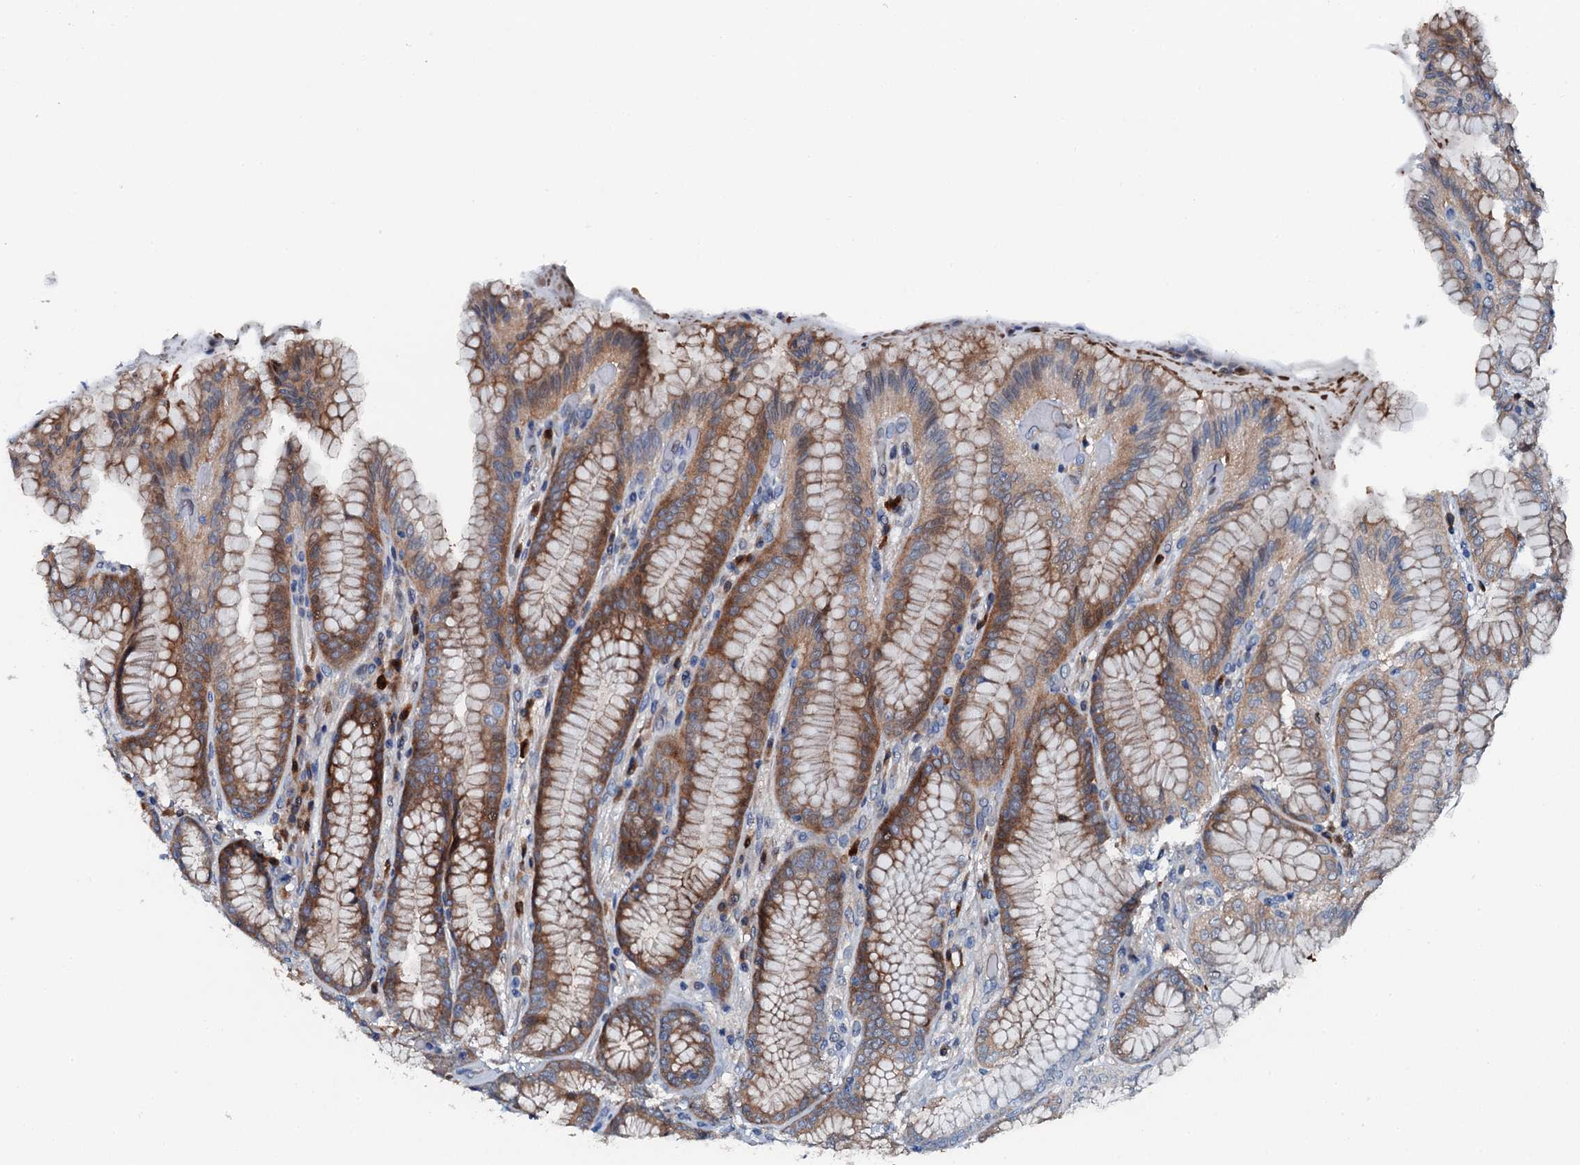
{"staining": {"intensity": "moderate", "quantity": "25%-75%", "location": "cytoplasmic/membranous"}, "tissue": "stomach", "cell_type": "Glandular cells", "image_type": "normal", "snomed": [{"axis": "morphology", "description": "Normal tissue, NOS"}, {"axis": "topography", "description": "Stomach, upper"}, {"axis": "topography", "description": "Stomach, lower"}], "caption": "A brown stain highlights moderate cytoplasmic/membranous positivity of a protein in glandular cells of unremarkable stomach.", "gene": "GFOD2", "patient": {"sex": "female", "age": 76}}